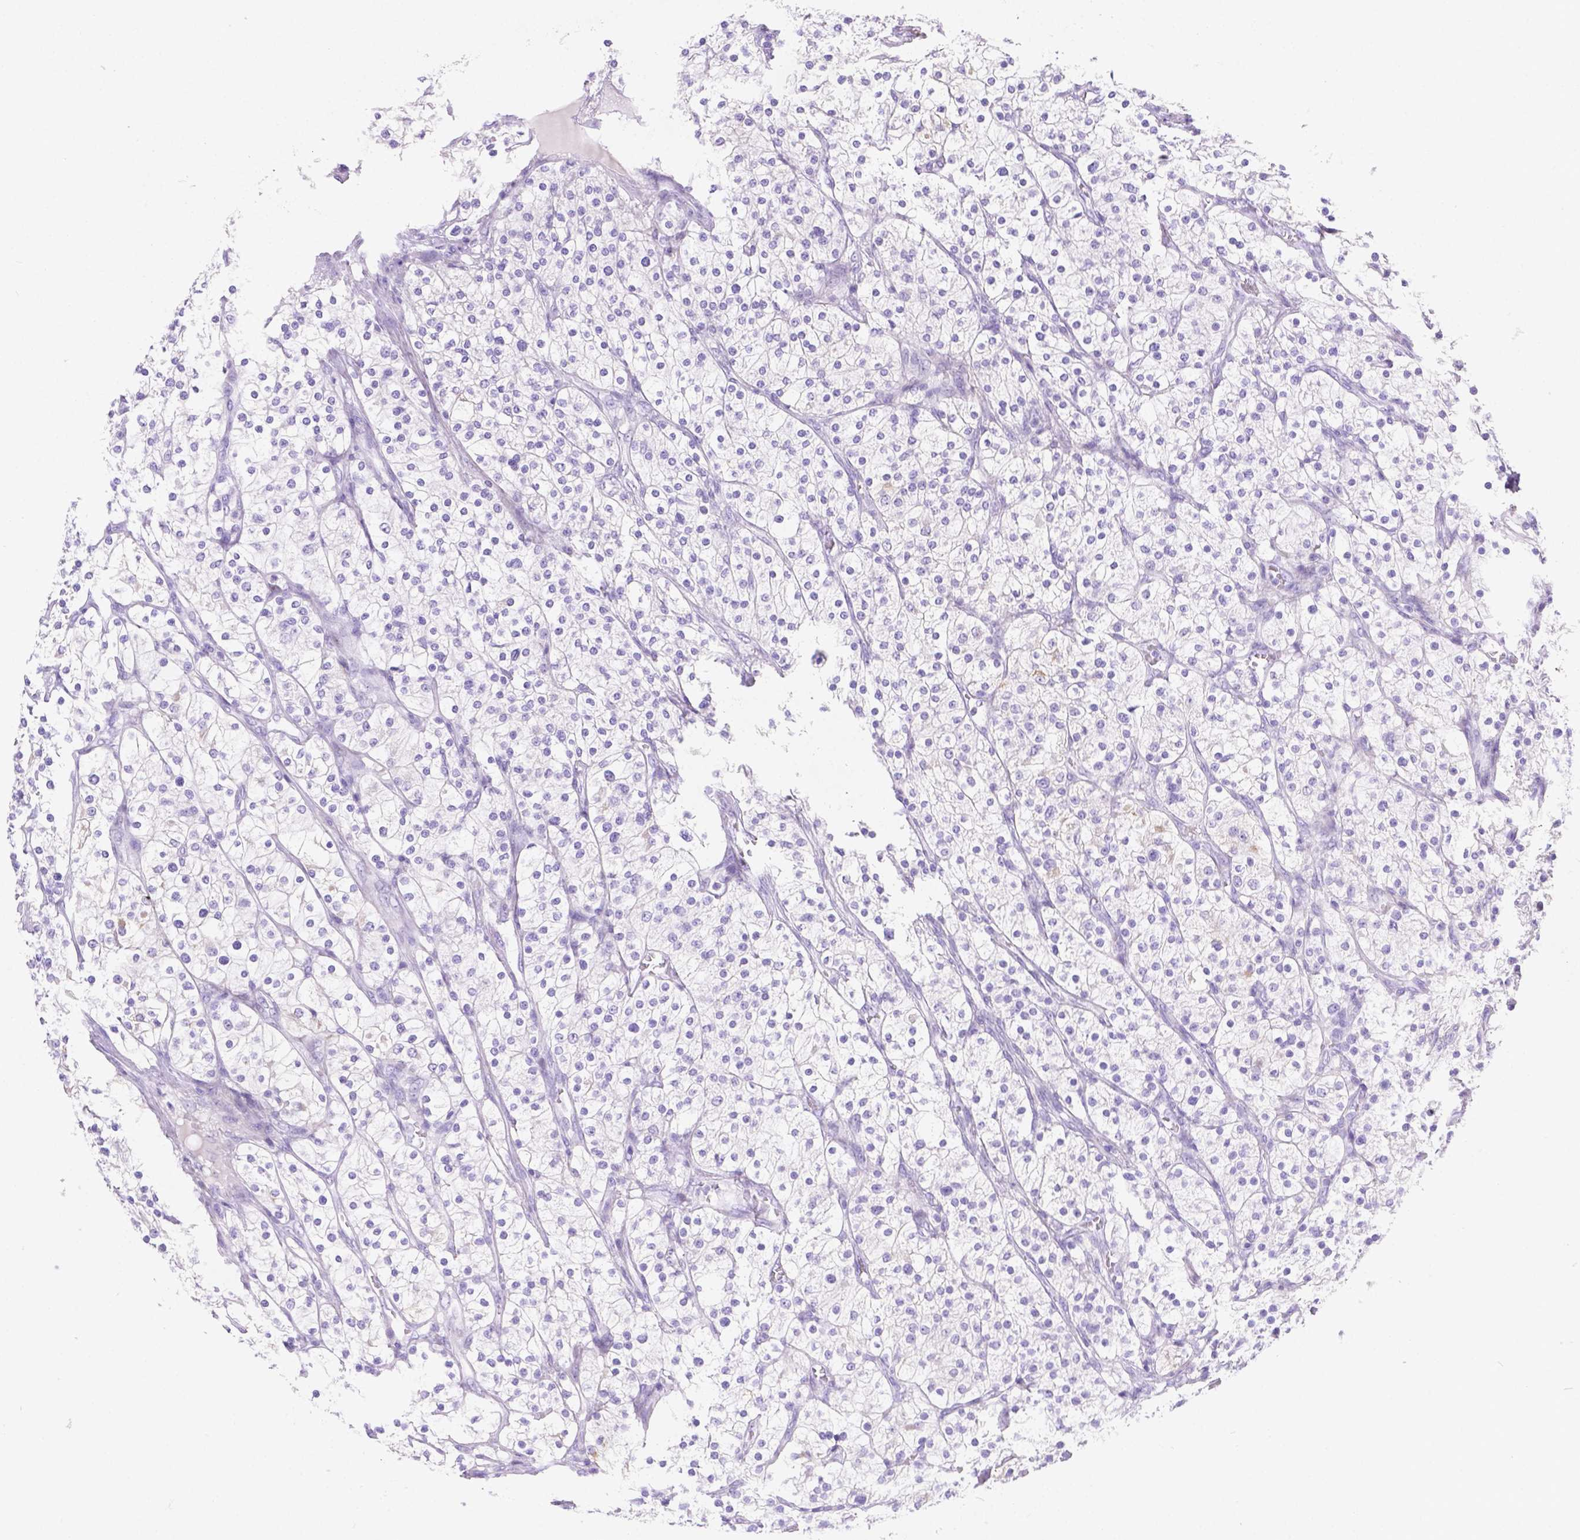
{"staining": {"intensity": "negative", "quantity": "none", "location": "none"}, "tissue": "renal cancer", "cell_type": "Tumor cells", "image_type": "cancer", "snomed": [{"axis": "morphology", "description": "Adenocarcinoma, NOS"}, {"axis": "topography", "description": "Kidney"}], "caption": "DAB (3,3'-diaminobenzidine) immunohistochemical staining of human renal cancer (adenocarcinoma) displays no significant expression in tumor cells. The staining was performed using DAB (3,3'-diaminobenzidine) to visualize the protein expression in brown, while the nuclei were stained in blue with hematoxylin (Magnification: 20x).", "gene": "DMWD", "patient": {"sex": "male", "age": 80}}